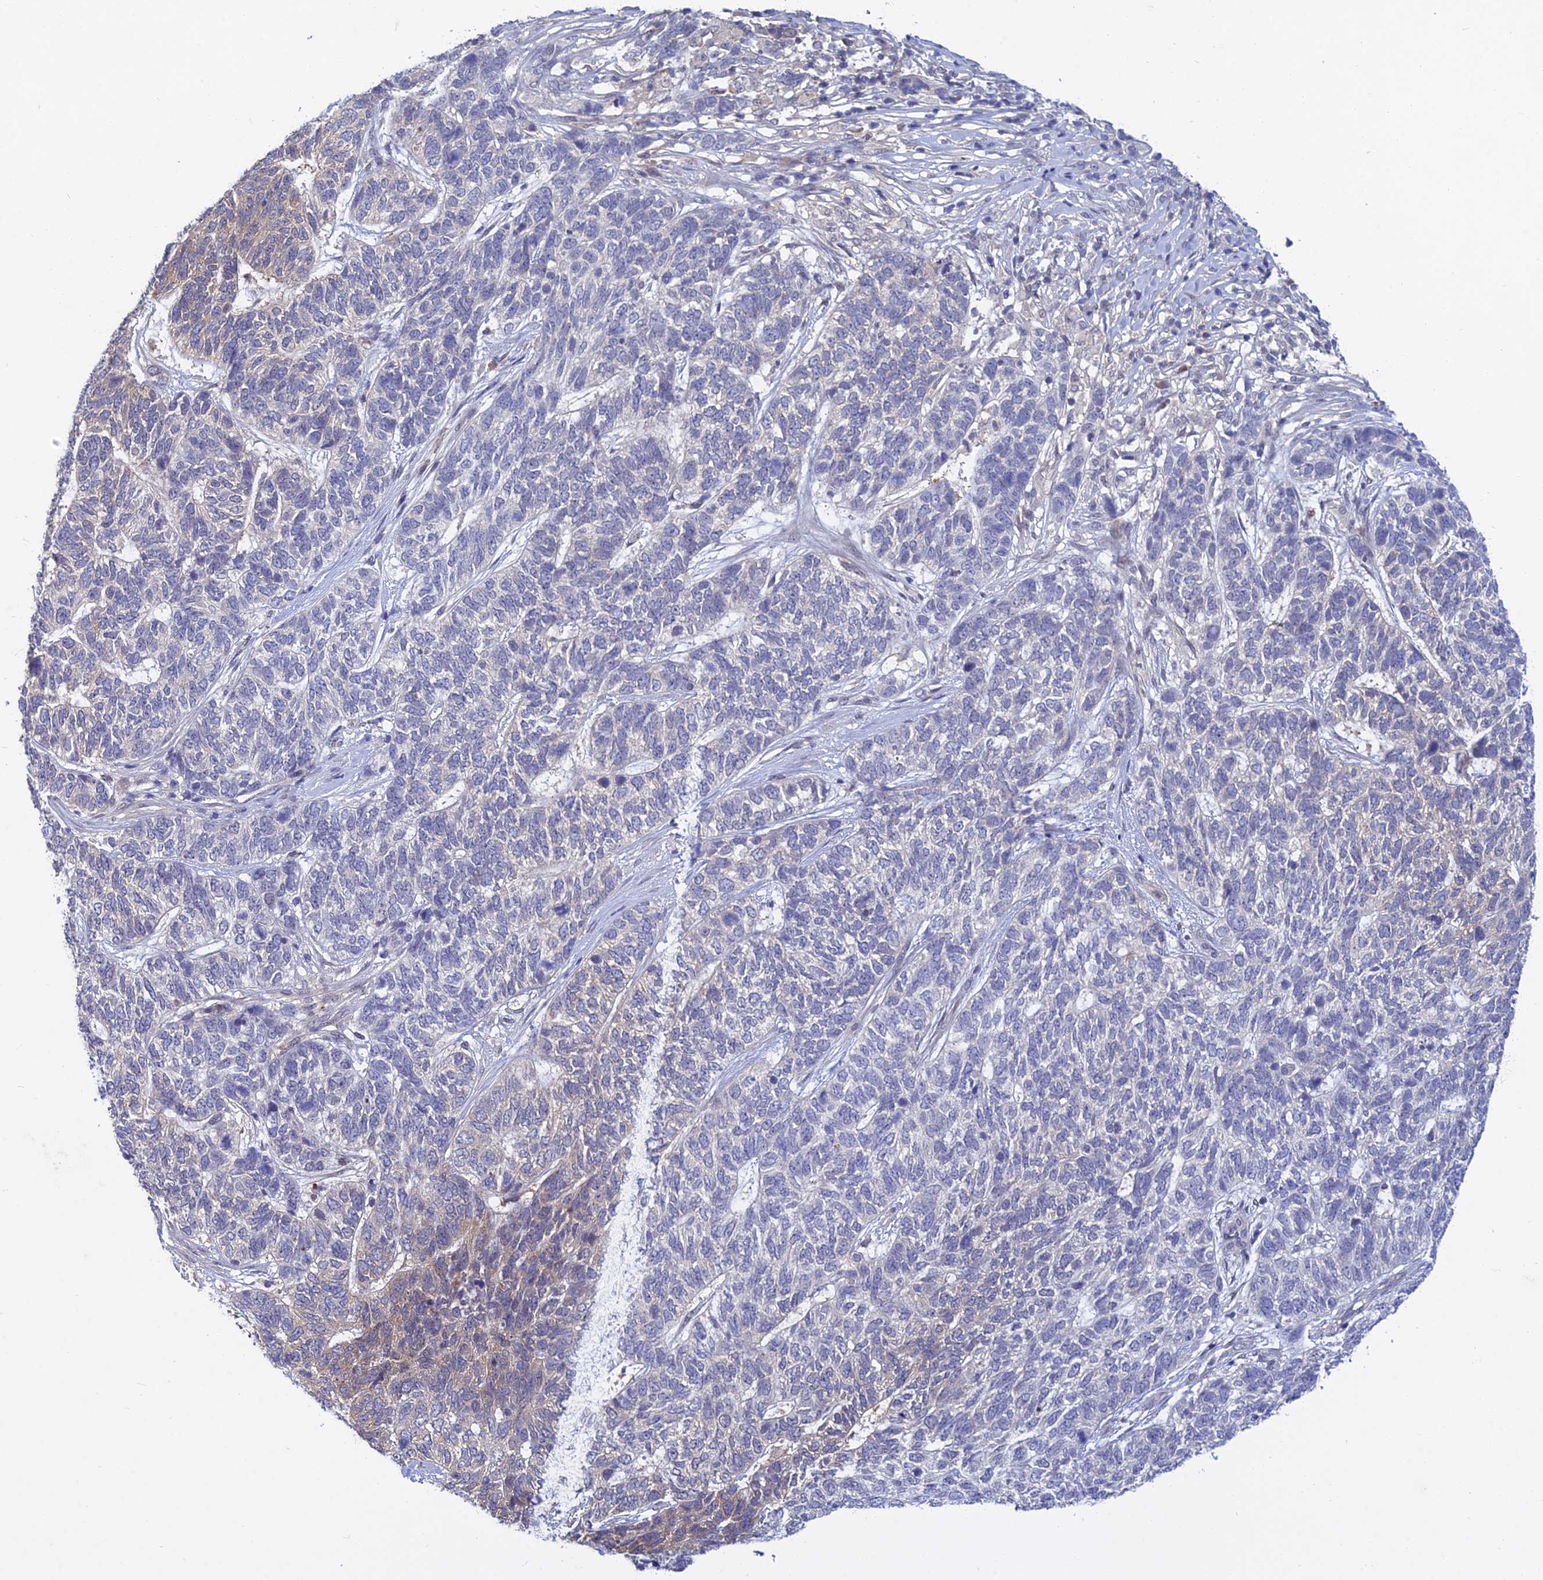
{"staining": {"intensity": "weak", "quantity": "<25%", "location": "cytoplasmic/membranous"}, "tissue": "skin cancer", "cell_type": "Tumor cells", "image_type": "cancer", "snomed": [{"axis": "morphology", "description": "Basal cell carcinoma"}, {"axis": "topography", "description": "Skin"}], "caption": "Immunohistochemistry image of human basal cell carcinoma (skin) stained for a protein (brown), which demonstrates no positivity in tumor cells.", "gene": "B3GALT4", "patient": {"sex": "female", "age": 65}}